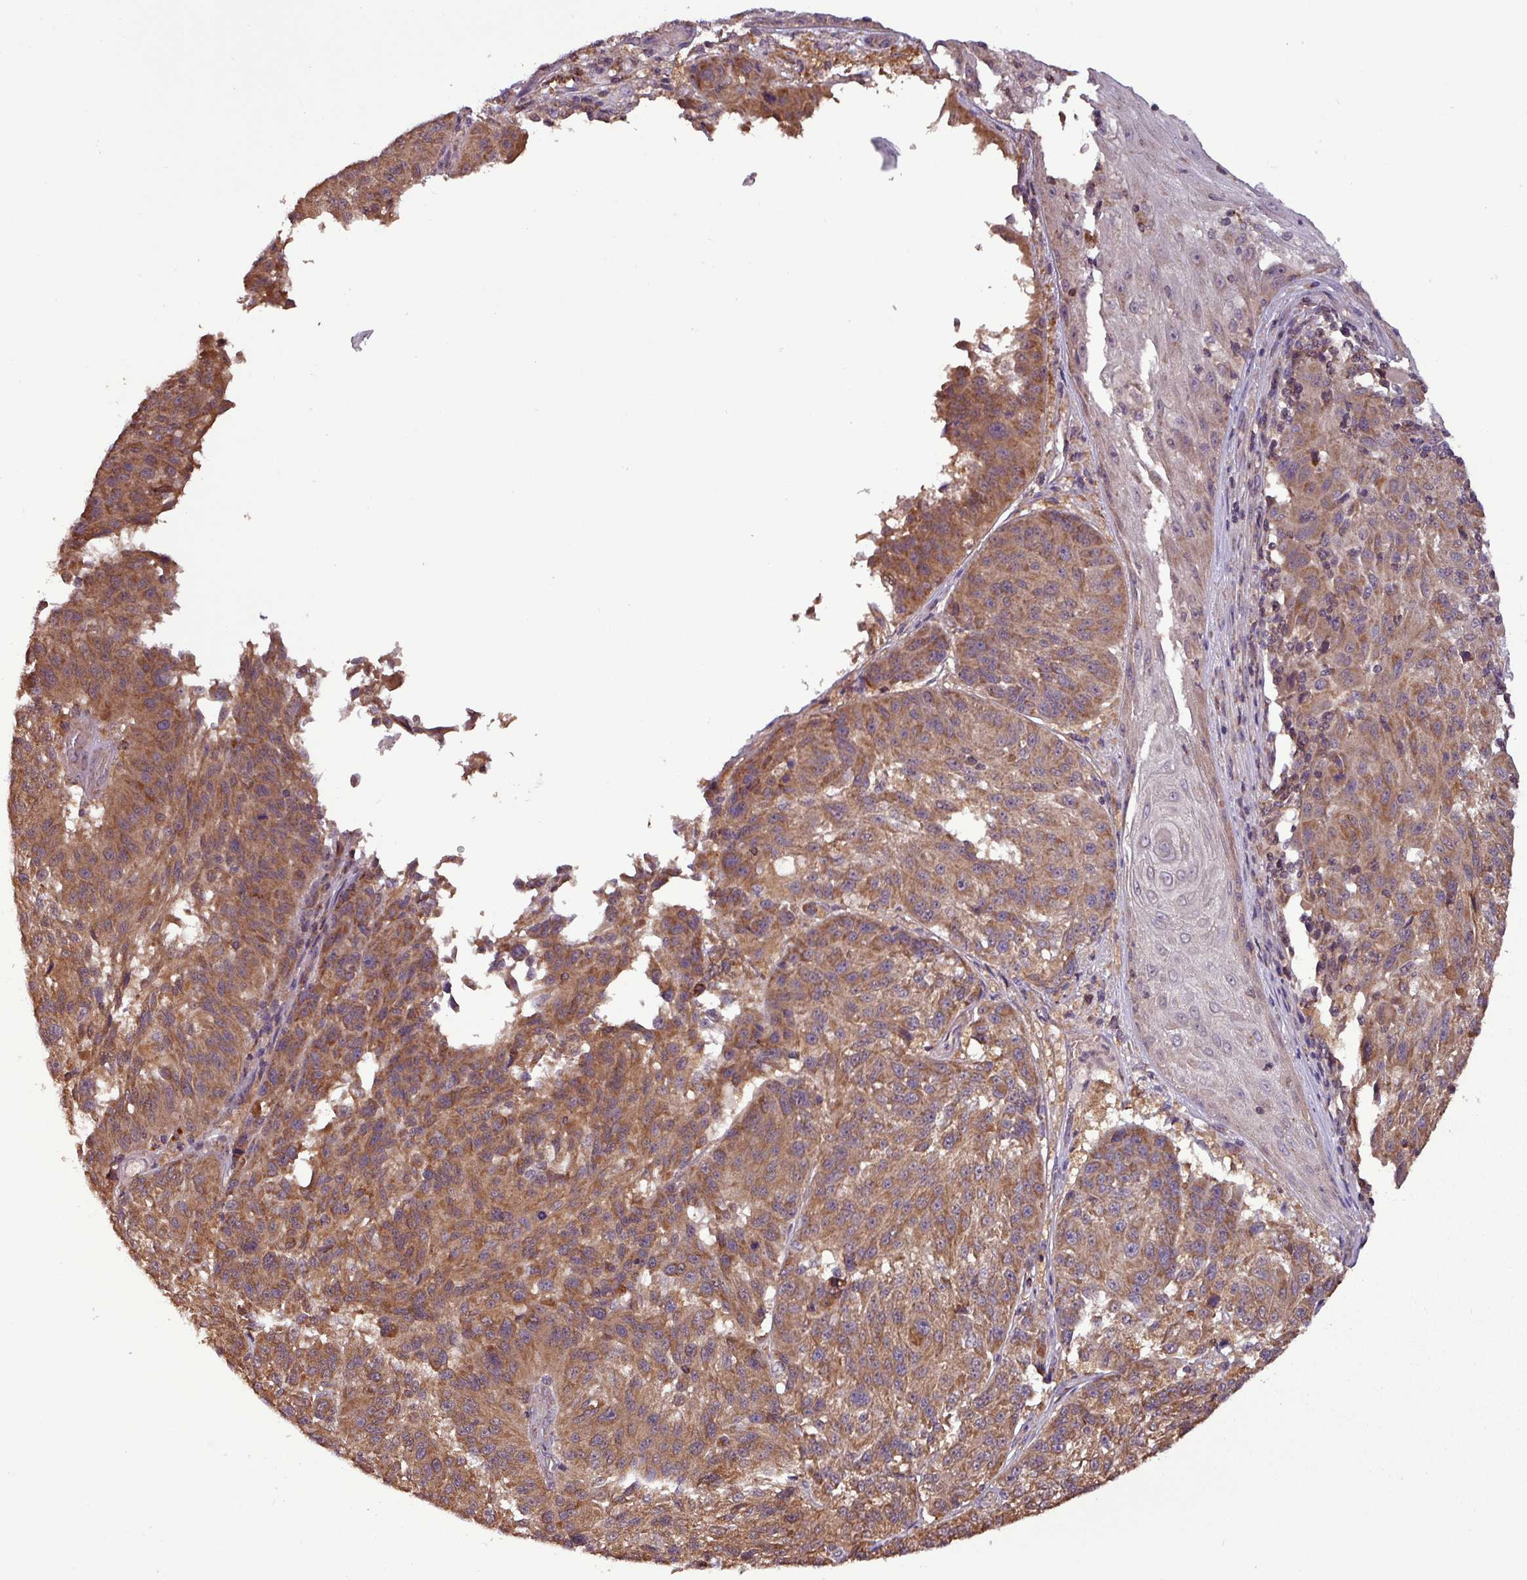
{"staining": {"intensity": "moderate", "quantity": ">75%", "location": "cytoplasmic/membranous"}, "tissue": "melanoma", "cell_type": "Tumor cells", "image_type": "cancer", "snomed": [{"axis": "morphology", "description": "Malignant melanoma, NOS"}, {"axis": "topography", "description": "Skin"}], "caption": "An immunohistochemistry (IHC) image of neoplastic tissue is shown. Protein staining in brown shows moderate cytoplasmic/membranous positivity in melanoma within tumor cells. (Stains: DAB (3,3'-diaminobenzidine) in brown, nuclei in blue, Microscopy: brightfield microscopy at high magnification).", "gene": "MCTP2", "patient": {"sex": "male", "age": 53}}